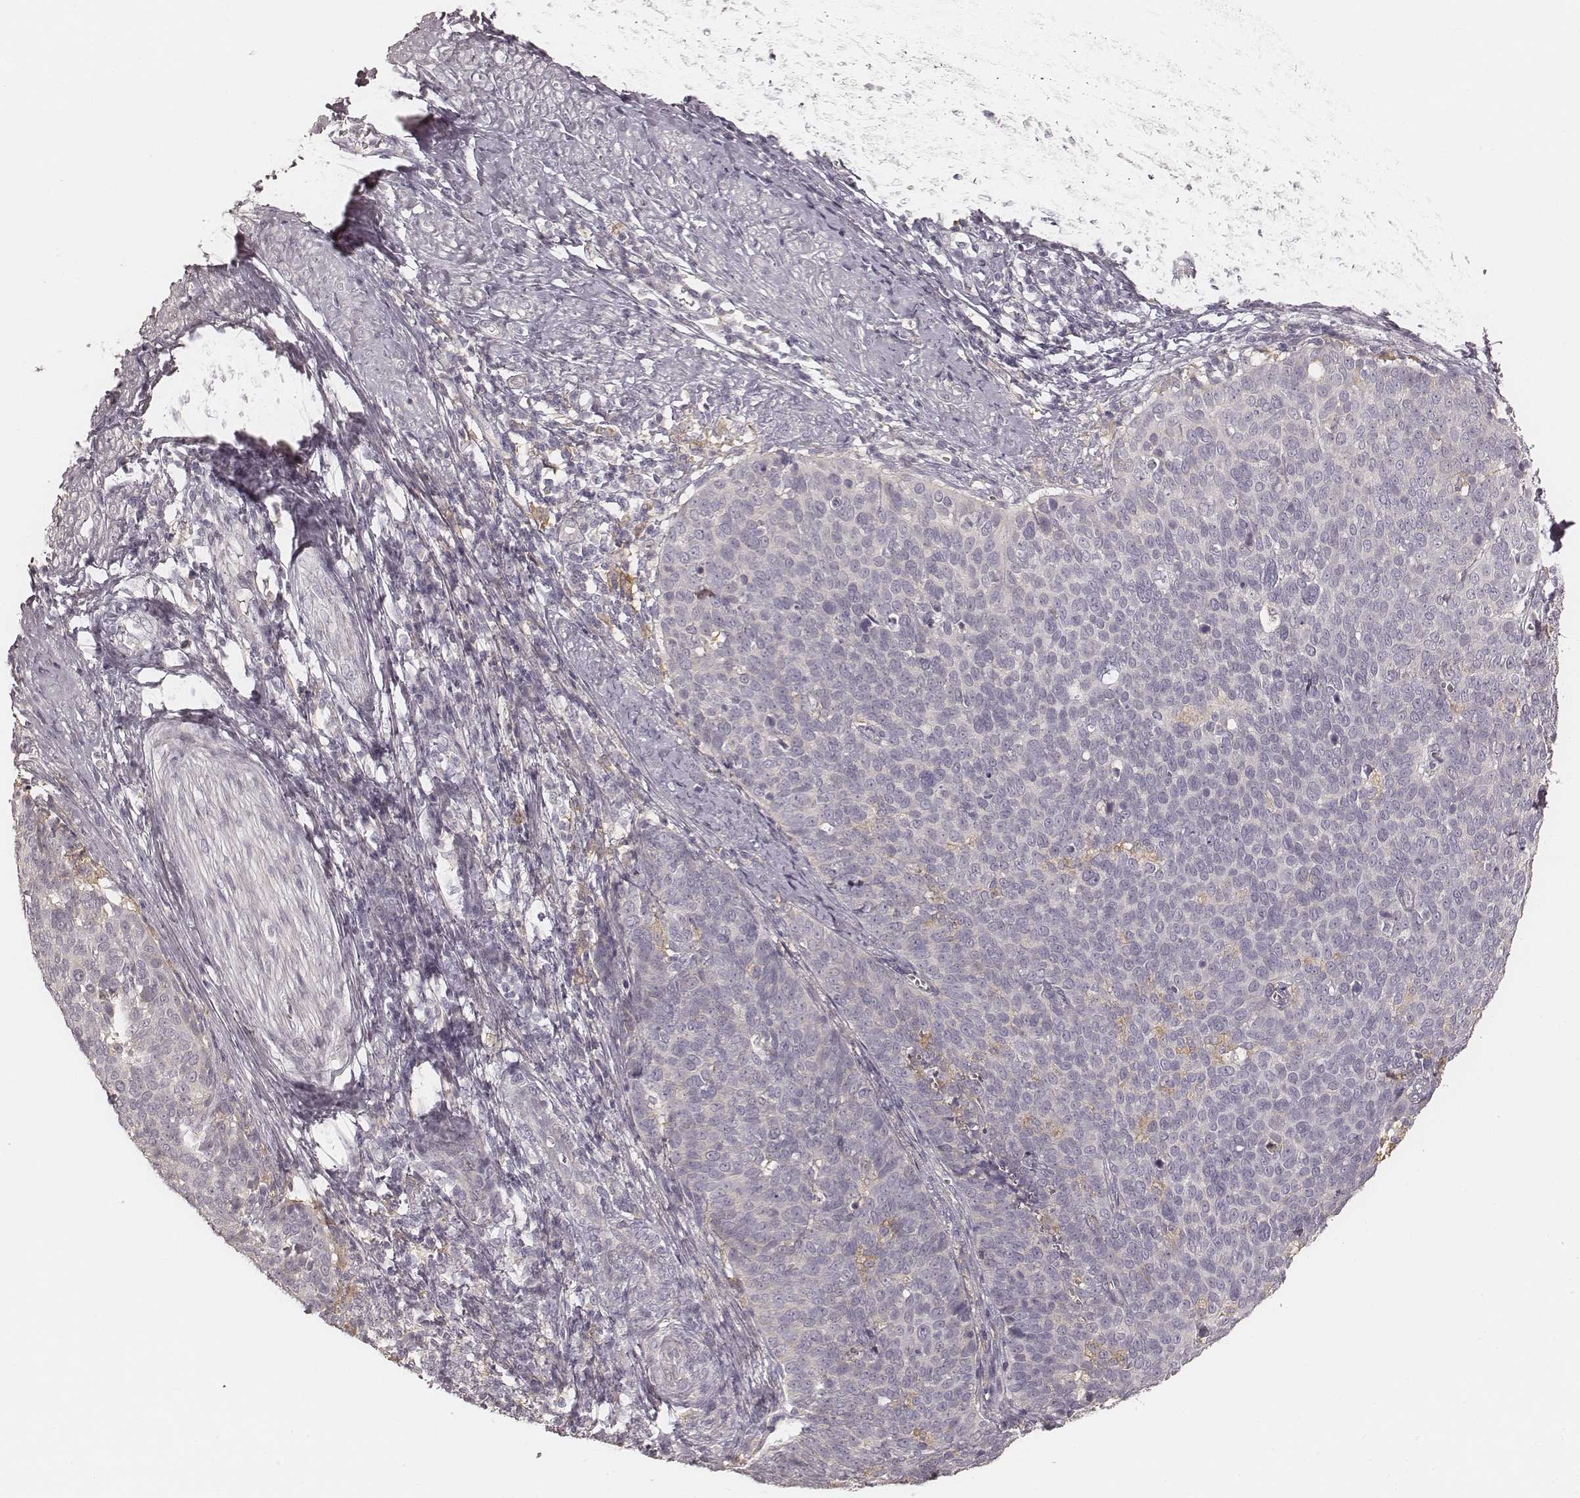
{"staining": {"intensity": "negative", "quantity": "none", "location": "none"}, "tissue": "cervical cancer", "cell_type": "Tumor cells", "image_type": "cancer", "snomed": [{"axis": "morphology", "description": "Normal tissue, NOS"}, {"axis": "morphology", "description": "Squamous cell carcinoma, NOS"}, {"axis": "topography", "description": "Cervix"}], "caption": "Cervical cancer (squamous cell carcinoma) was stained to show a protein in brown. There is no significant staining in tumor cells.", "gene": "FMNL2", "patient": {"sex": "female", "age": 39}}